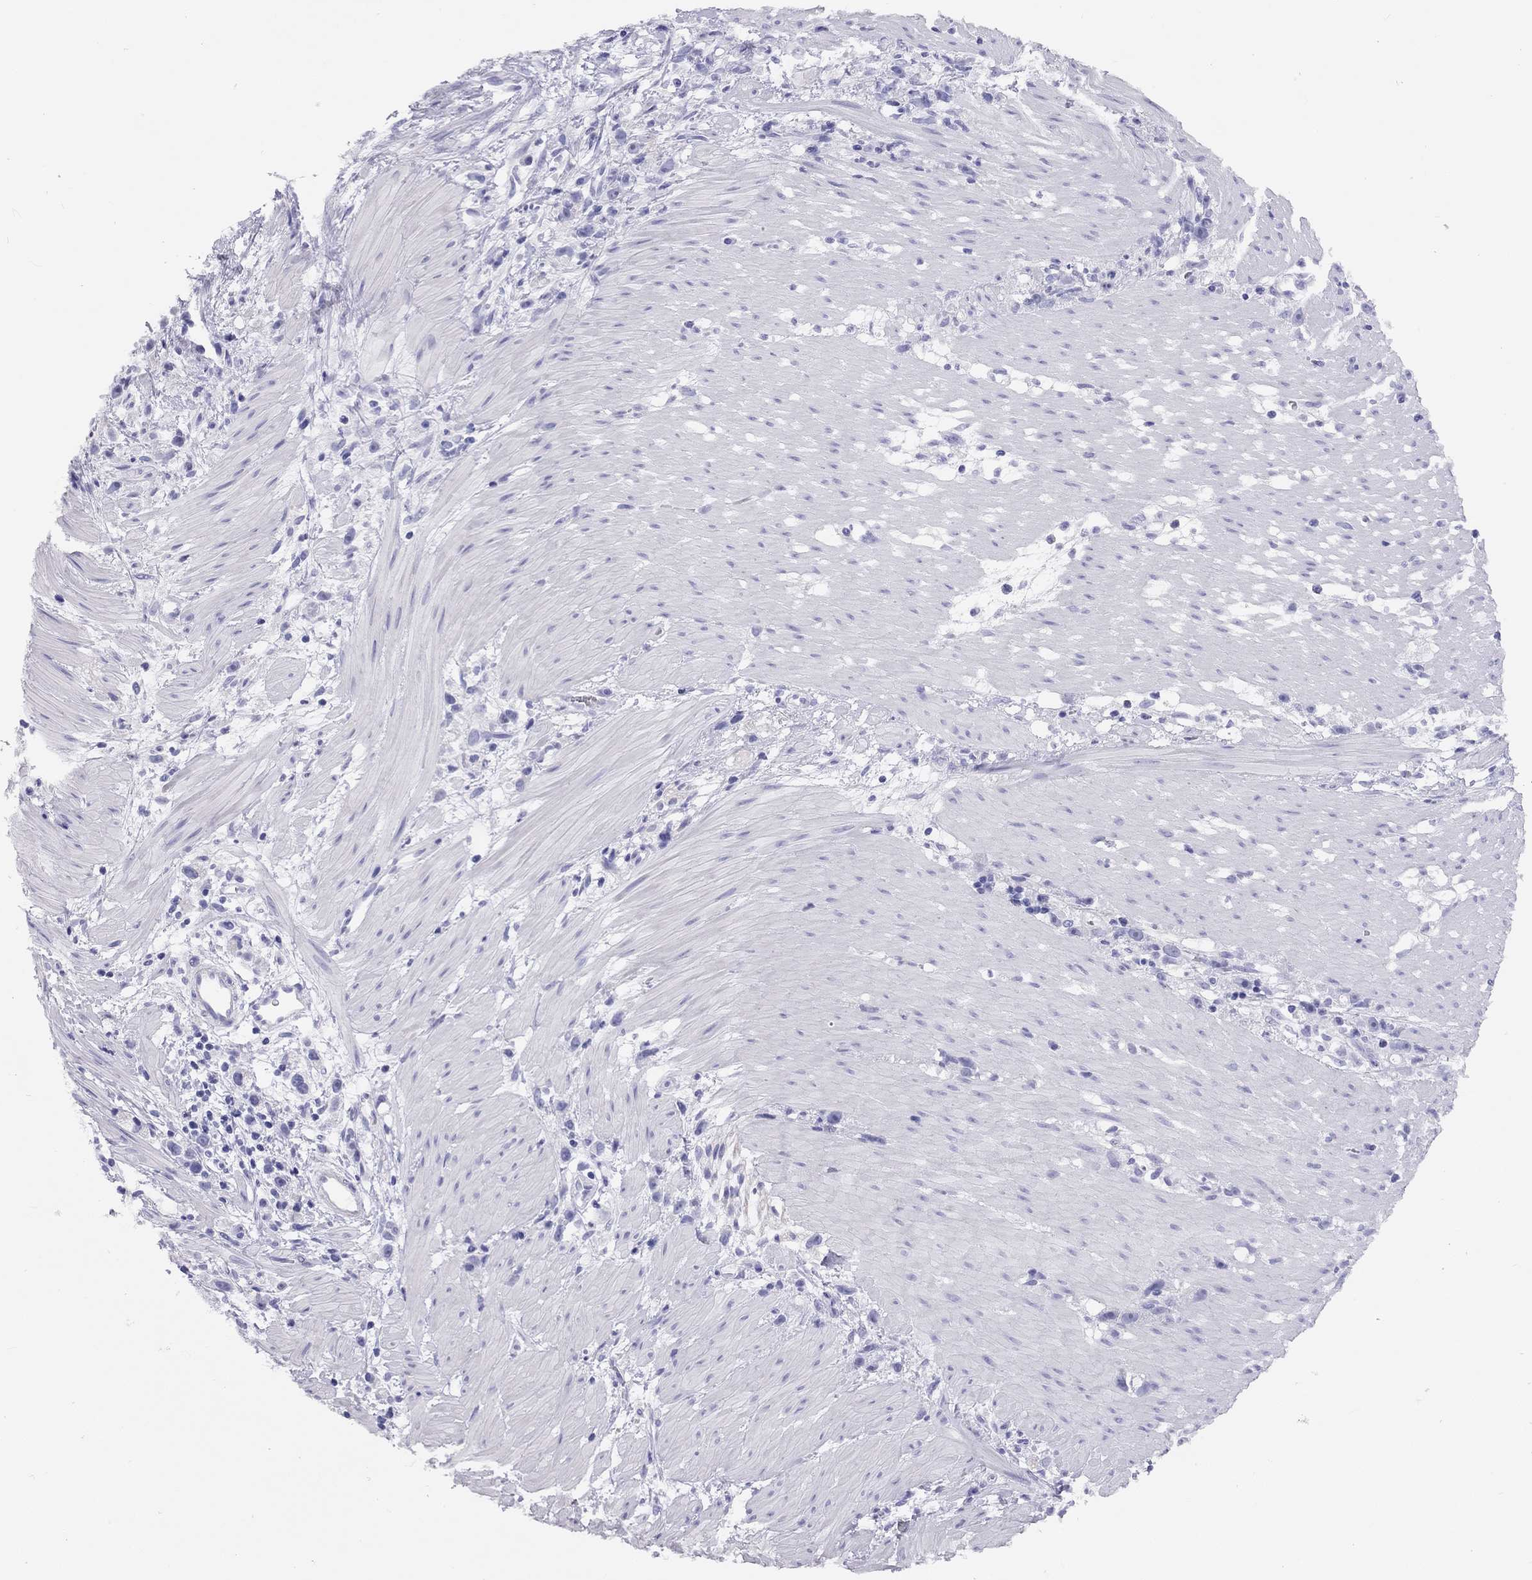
{"staining": {"intensity": "negative", "quantity": "none", "location": "none"}, "tissue": "stomach cancer", "cell_type": "Tumor cells", "image_type": "cancer", "snomed": [{"axis": "morphology", "description": "Adenocarcinoma, NOS"}, {"axis": "topography", "description": "Stomach"}], "caption": "Immunohistochemistry image of neoplastic tissue: human stomach adenocarcinoma stained with DAB exhibits no significant protein expression in tumor cells. The staining was performed using DAB to visualize the protein expression in brown, while the nuclei were stained in blue with hematoxylin (Magnification: 20x).", "gene": "LRIT2", "patient": {"sex": "female", "age": 59}}